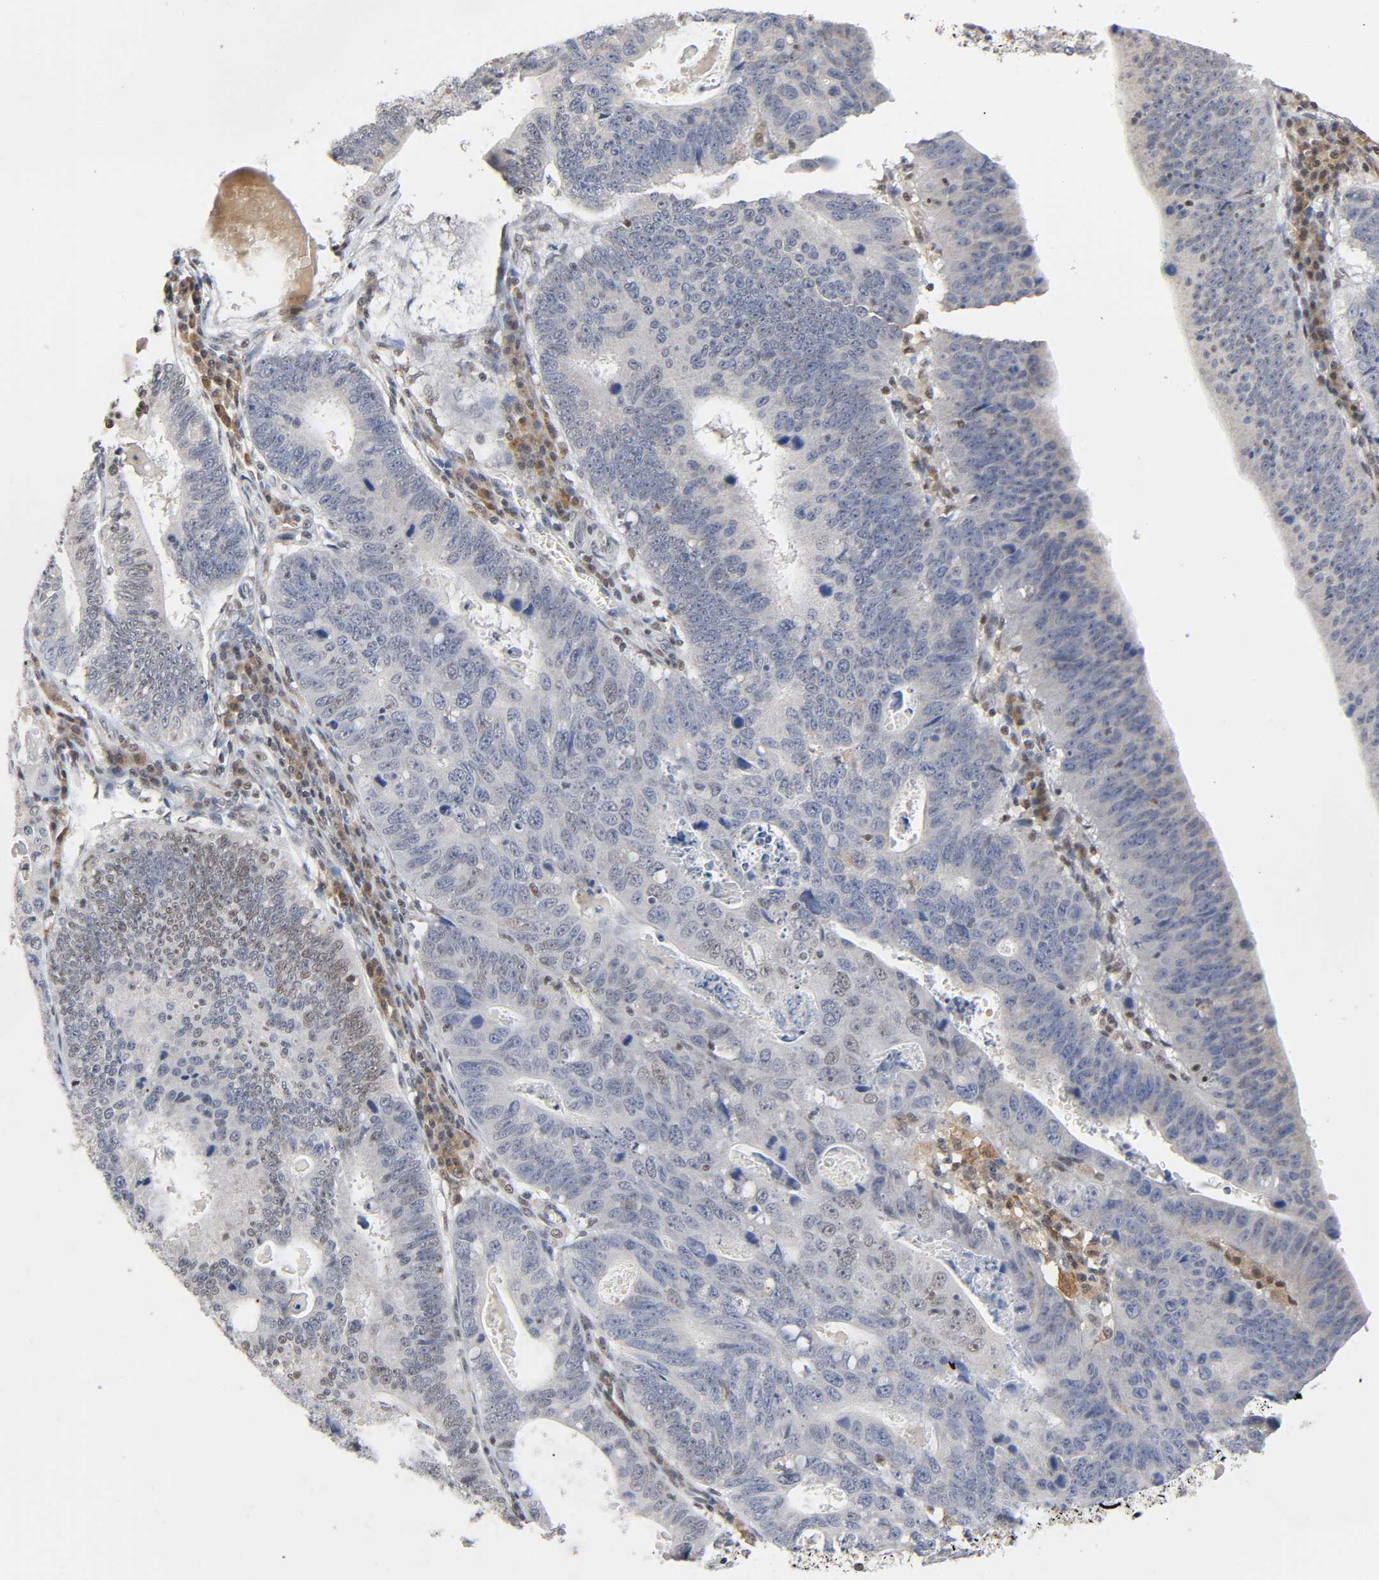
{"staining": {"intensity": "weak", "quantity": "<25%", "location": "nuclear"}, "tissue": "stomach cancer", "cell_type": "Tumor cells", "image_type": "cancer", "snomed": [{"axis": "morphology", "description": "Adenocarcinoma, NOS"}, {"axis": "topography", "description": "Stomach"}], "caption": "Tumor cells show no significant expression in stomach cancer. (DAB (3,3'-diaminobenzidine) immunohistochemistry visualized using brightfield microscopy, high magnification).", "gene": "KAT2B", "patient": {"sex": "male", "age": 59}}